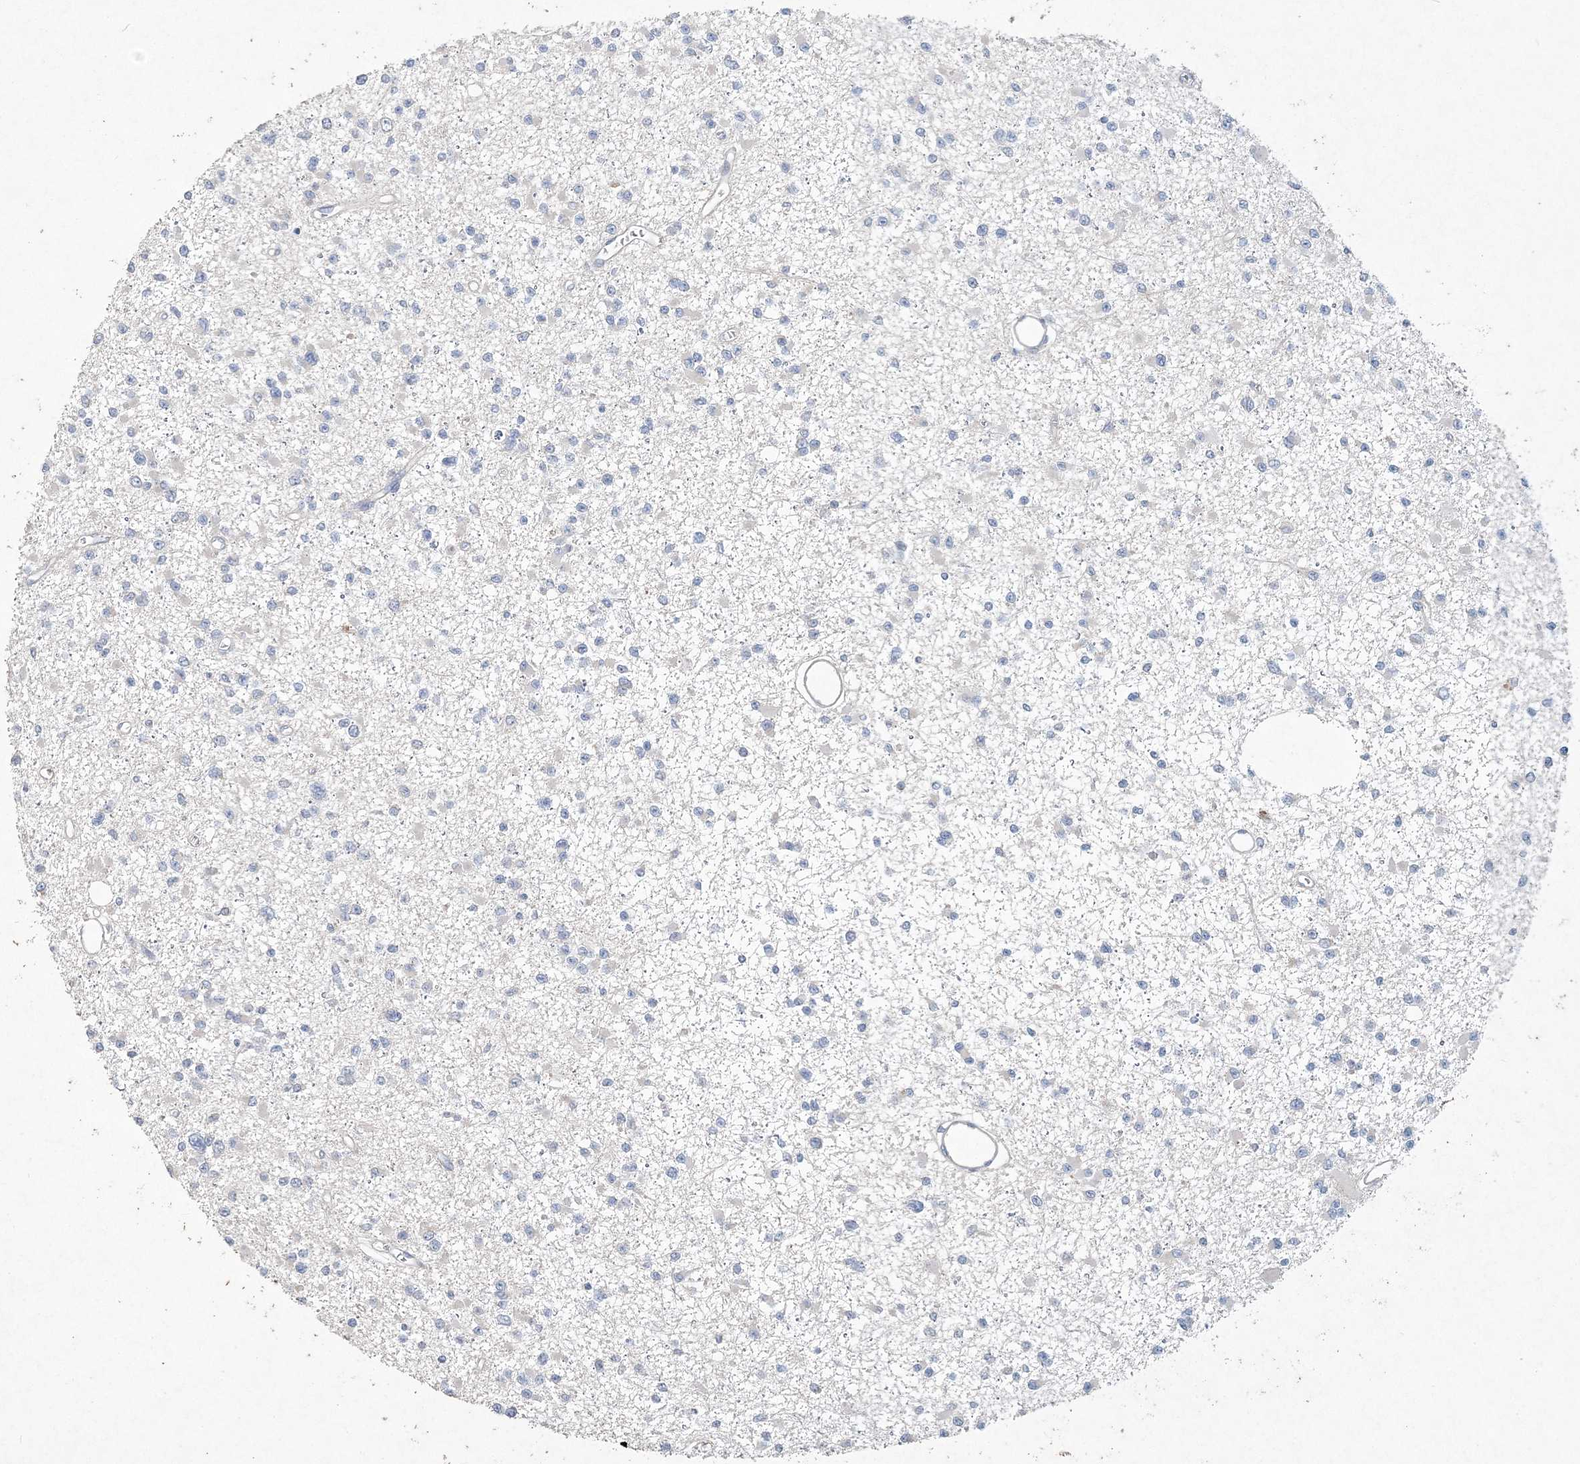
{"staining": {"intensity": "negative", "quantity": "none", "location": "none"}, "tissue": "glioma", "cell_type": "Tumor cells", "image_type": "cancer", "snomed": [{"axis": "morphology", "description": "Glioma, malignant, Low grade"}, {"axis": "topography", "description": "Brain"}], "caption": "Malignant glioma (low-grade) was stained to show a protein in brown. There is no significant expression in tumor cells.", "gene": "DNAH5", "patient": {"sex": "female", "age": 22}}